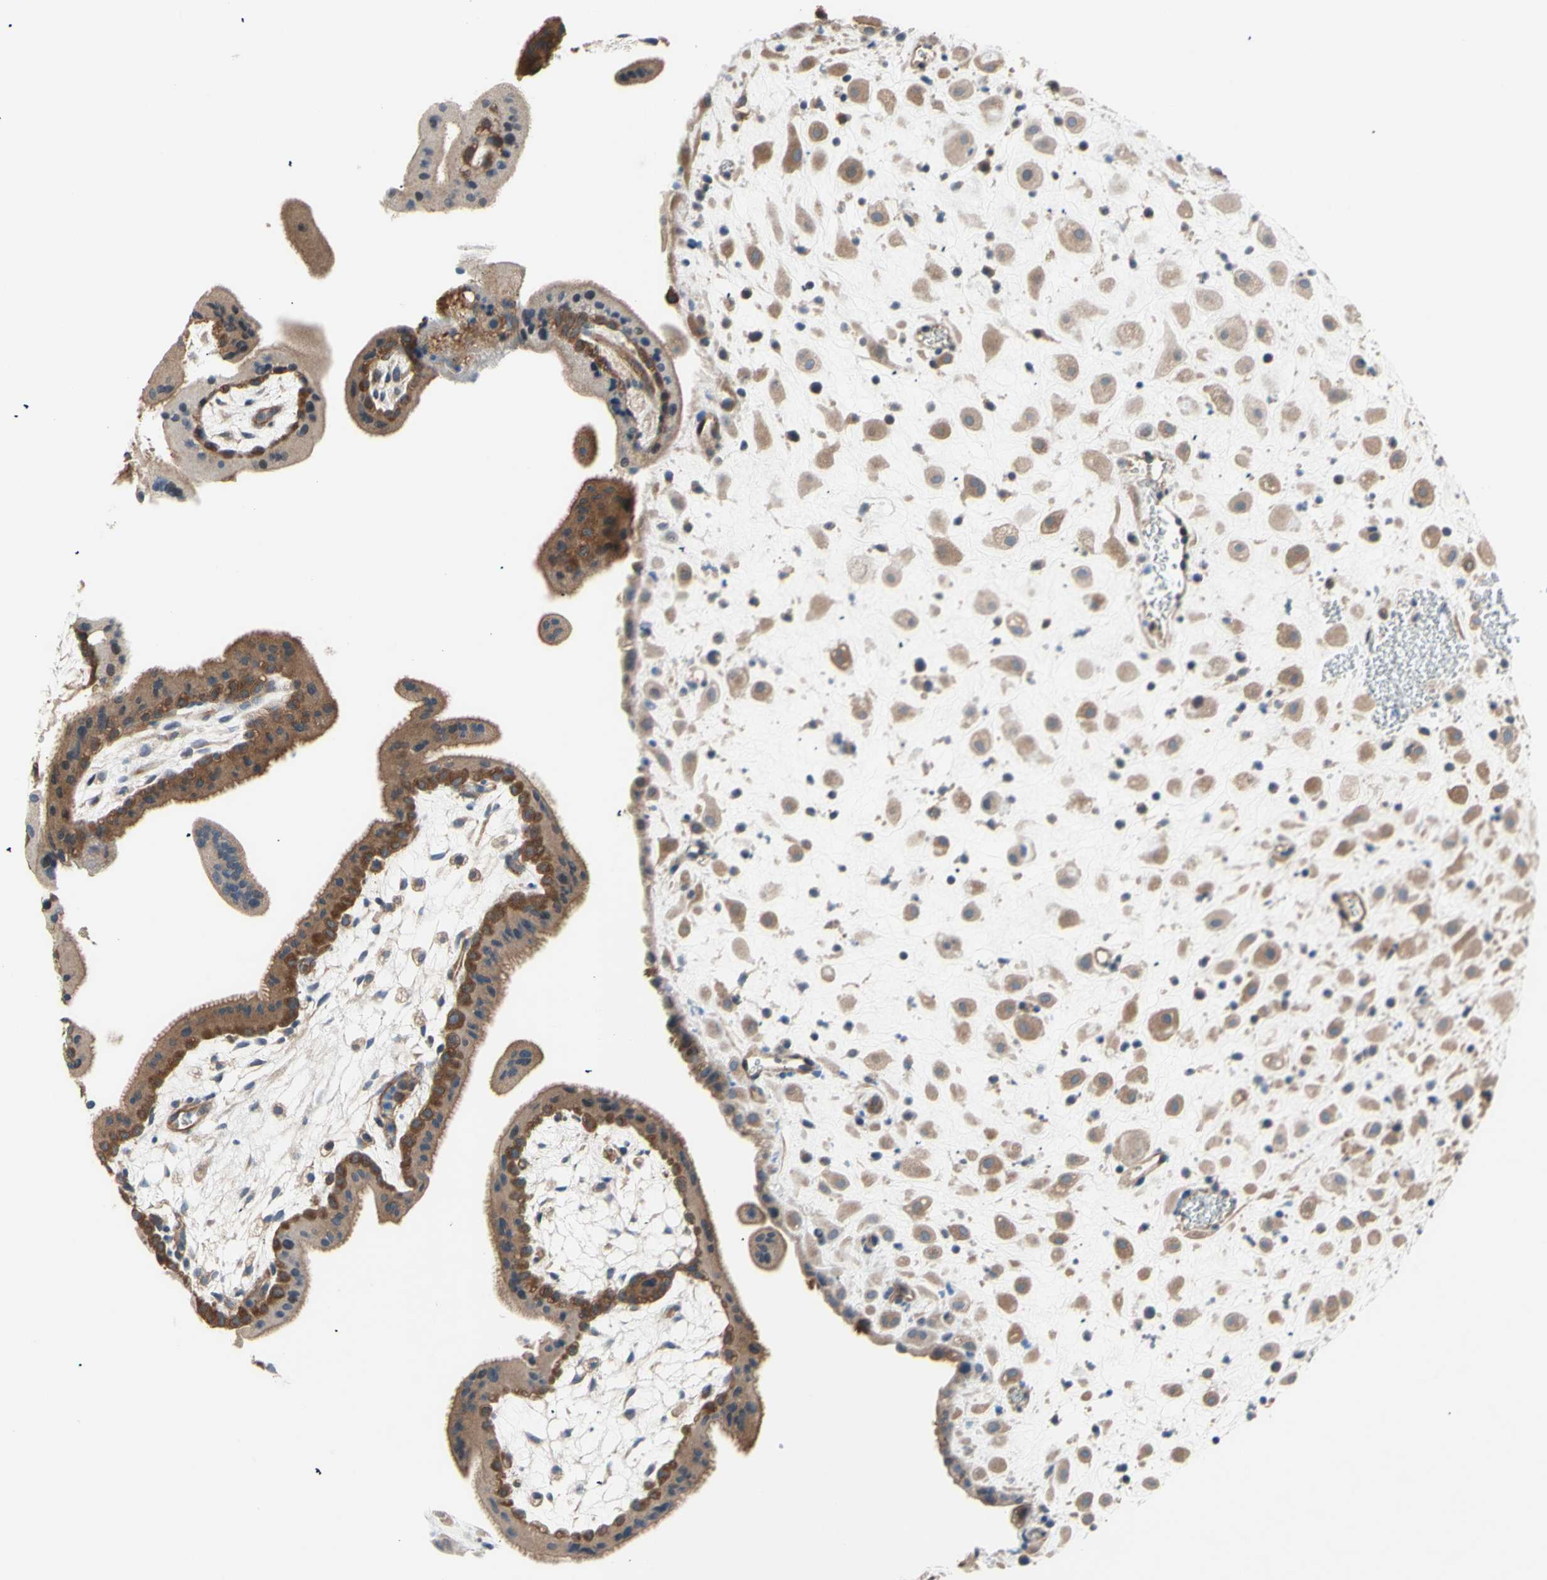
{"staining": {"intensity": "moderate", "quantity": ">75%", "location": "cytoplasmic/membranous"}, "tissue": "placenta", "cell_type": "Decidual cells", "image_type": "normal", "snomed": [{"axis": "morphology", "description": "Normal tissue, NOS"}, {"axis": "topography", "description": "Placenta"}], "caption": "A high-resolution histopathology image shows immunohistochemistry (IHC) staining of normal placenta, which reveals moderate cytoplasmic/membranous staining in approximately >75% of decidual cells.", "gene": "DYNLRB1", "patient": {"sex": "female", "age": 35}}